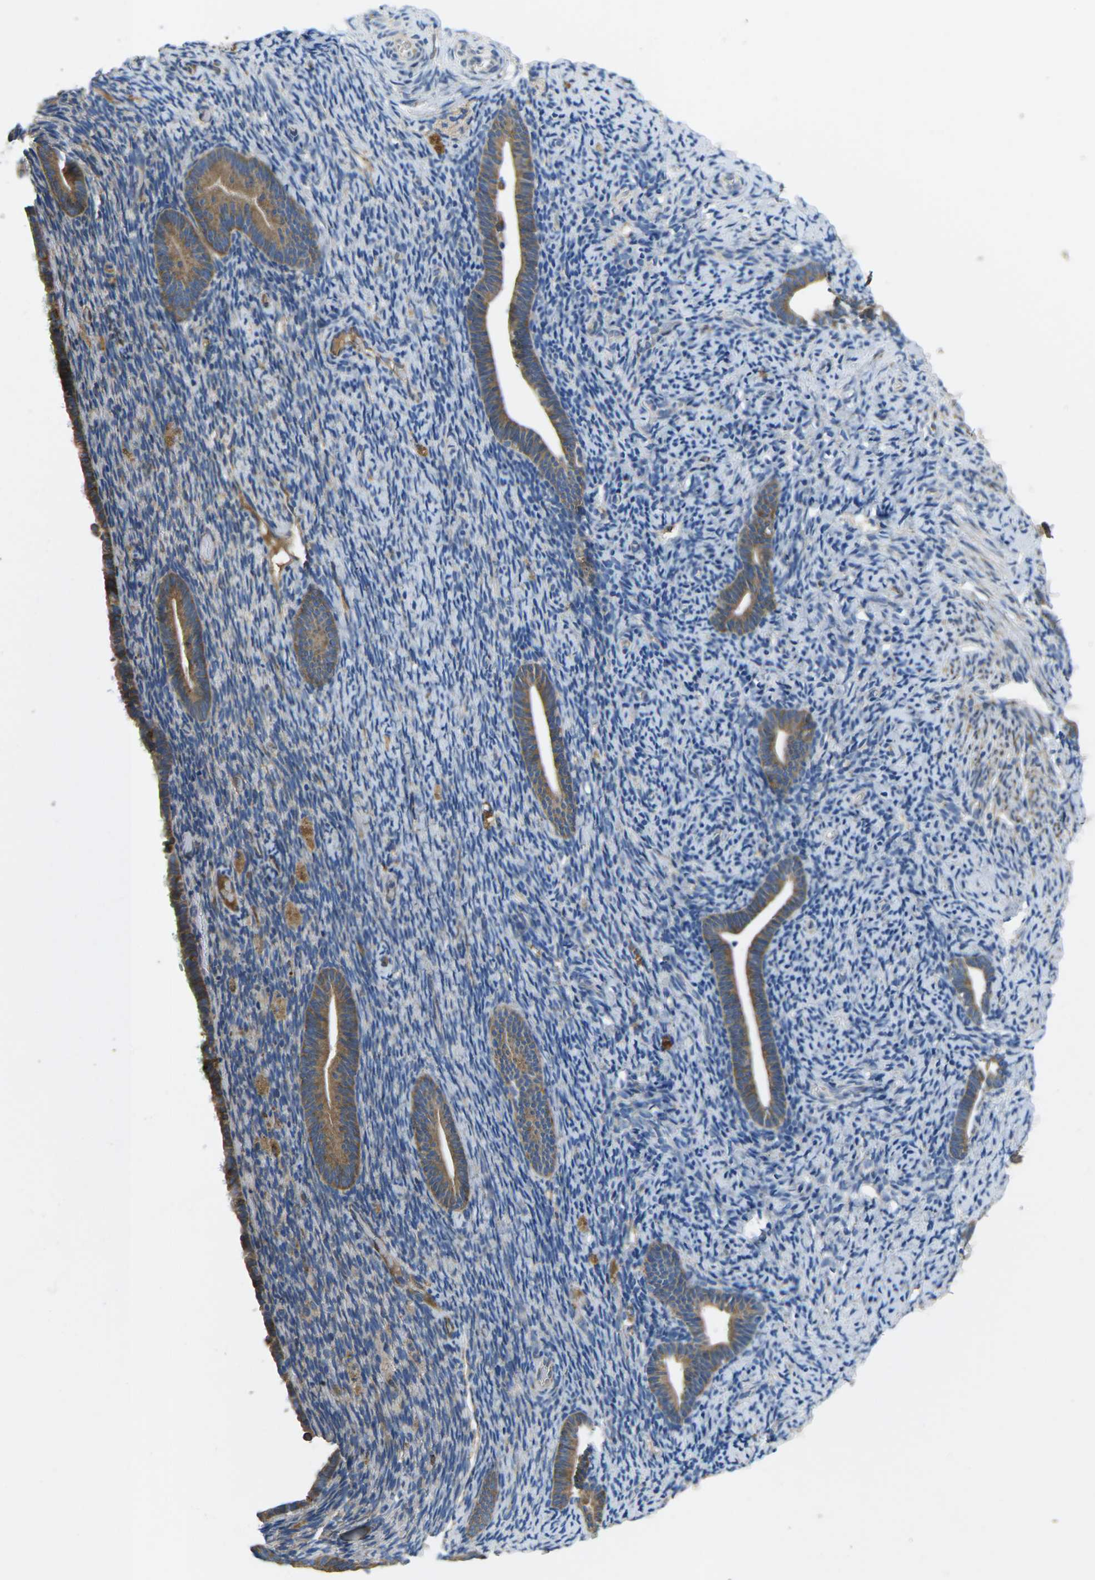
{"staining": {"intensity": "weak", "quantity": "<25%", "location": "cytoplasmic/membranous"}, "tissue": "endometrium", "cell_type": "Cells in endometrial stroma", "image_type": "normal", "snomed": [{"axis": "morphology", "description": "Normal tissue, NOS"}, {"axis": "topography", "description": "Endometrium"}], "caption": "This is a image of IHC staining of unremarkable endometrium, which shows no expression in cells in endometrial stroma.", "gene": "PDZD8", "patient": {"sex": "female", "age": 51}}